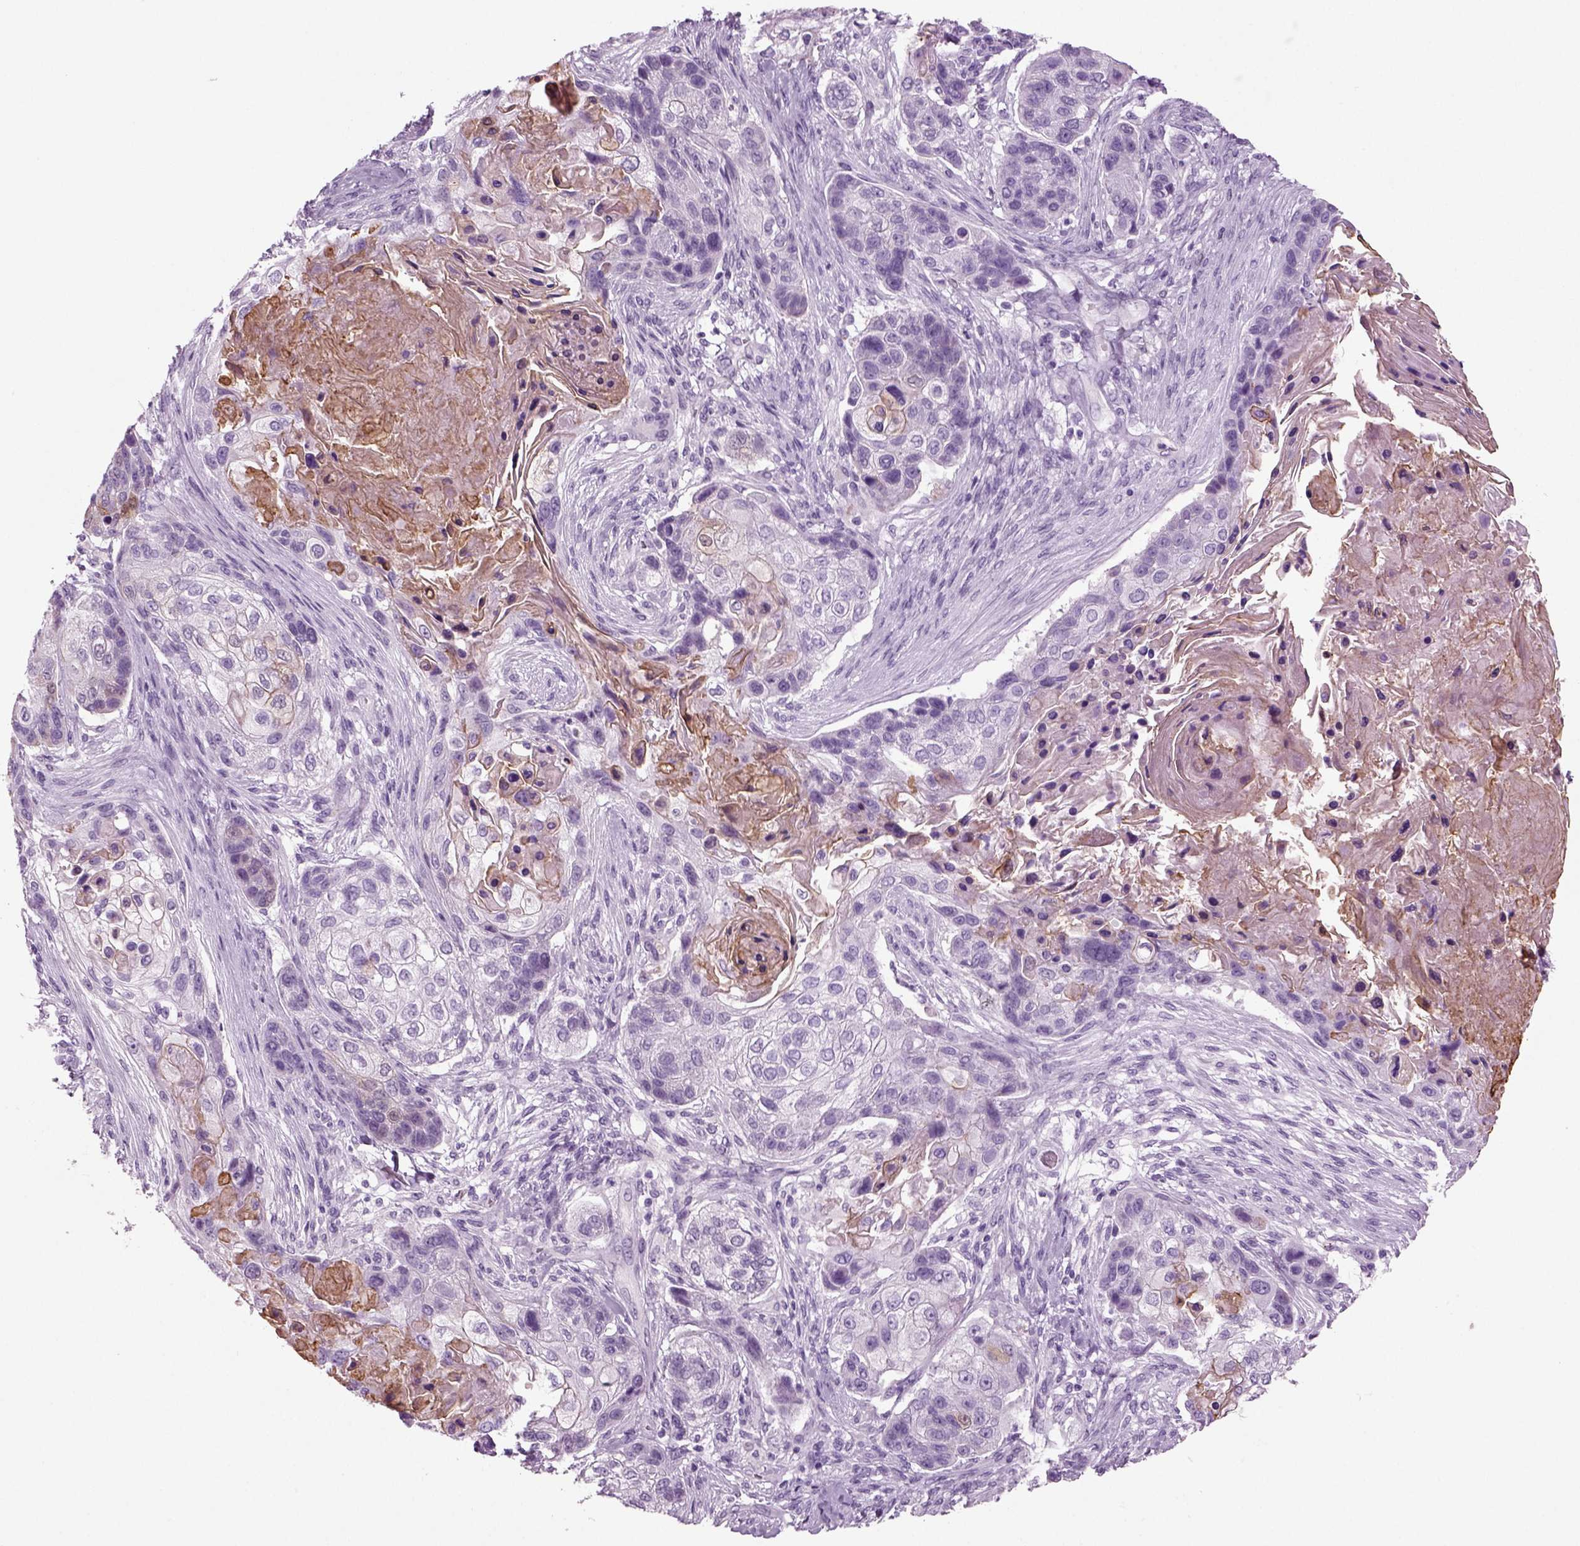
{"staining": {"intensity": "negative", "quantity": "none", "location": "none"}, "tissue": "lung cancer", "cell_type": "Tumor cells", "image_type": "cancer", "snomed": [{"axis": "morphology", "description": "Squamous cell carcinoma, NOS"}, {"axis": "topography", "description": "Lung"}], "caption": "This is an immunohistochemistry image of human squamous cell carcinoma (lung). There is no positivity in tumor cells.", "gene": "CRABP1", "patient": {"sex": "male", "age": 69}}